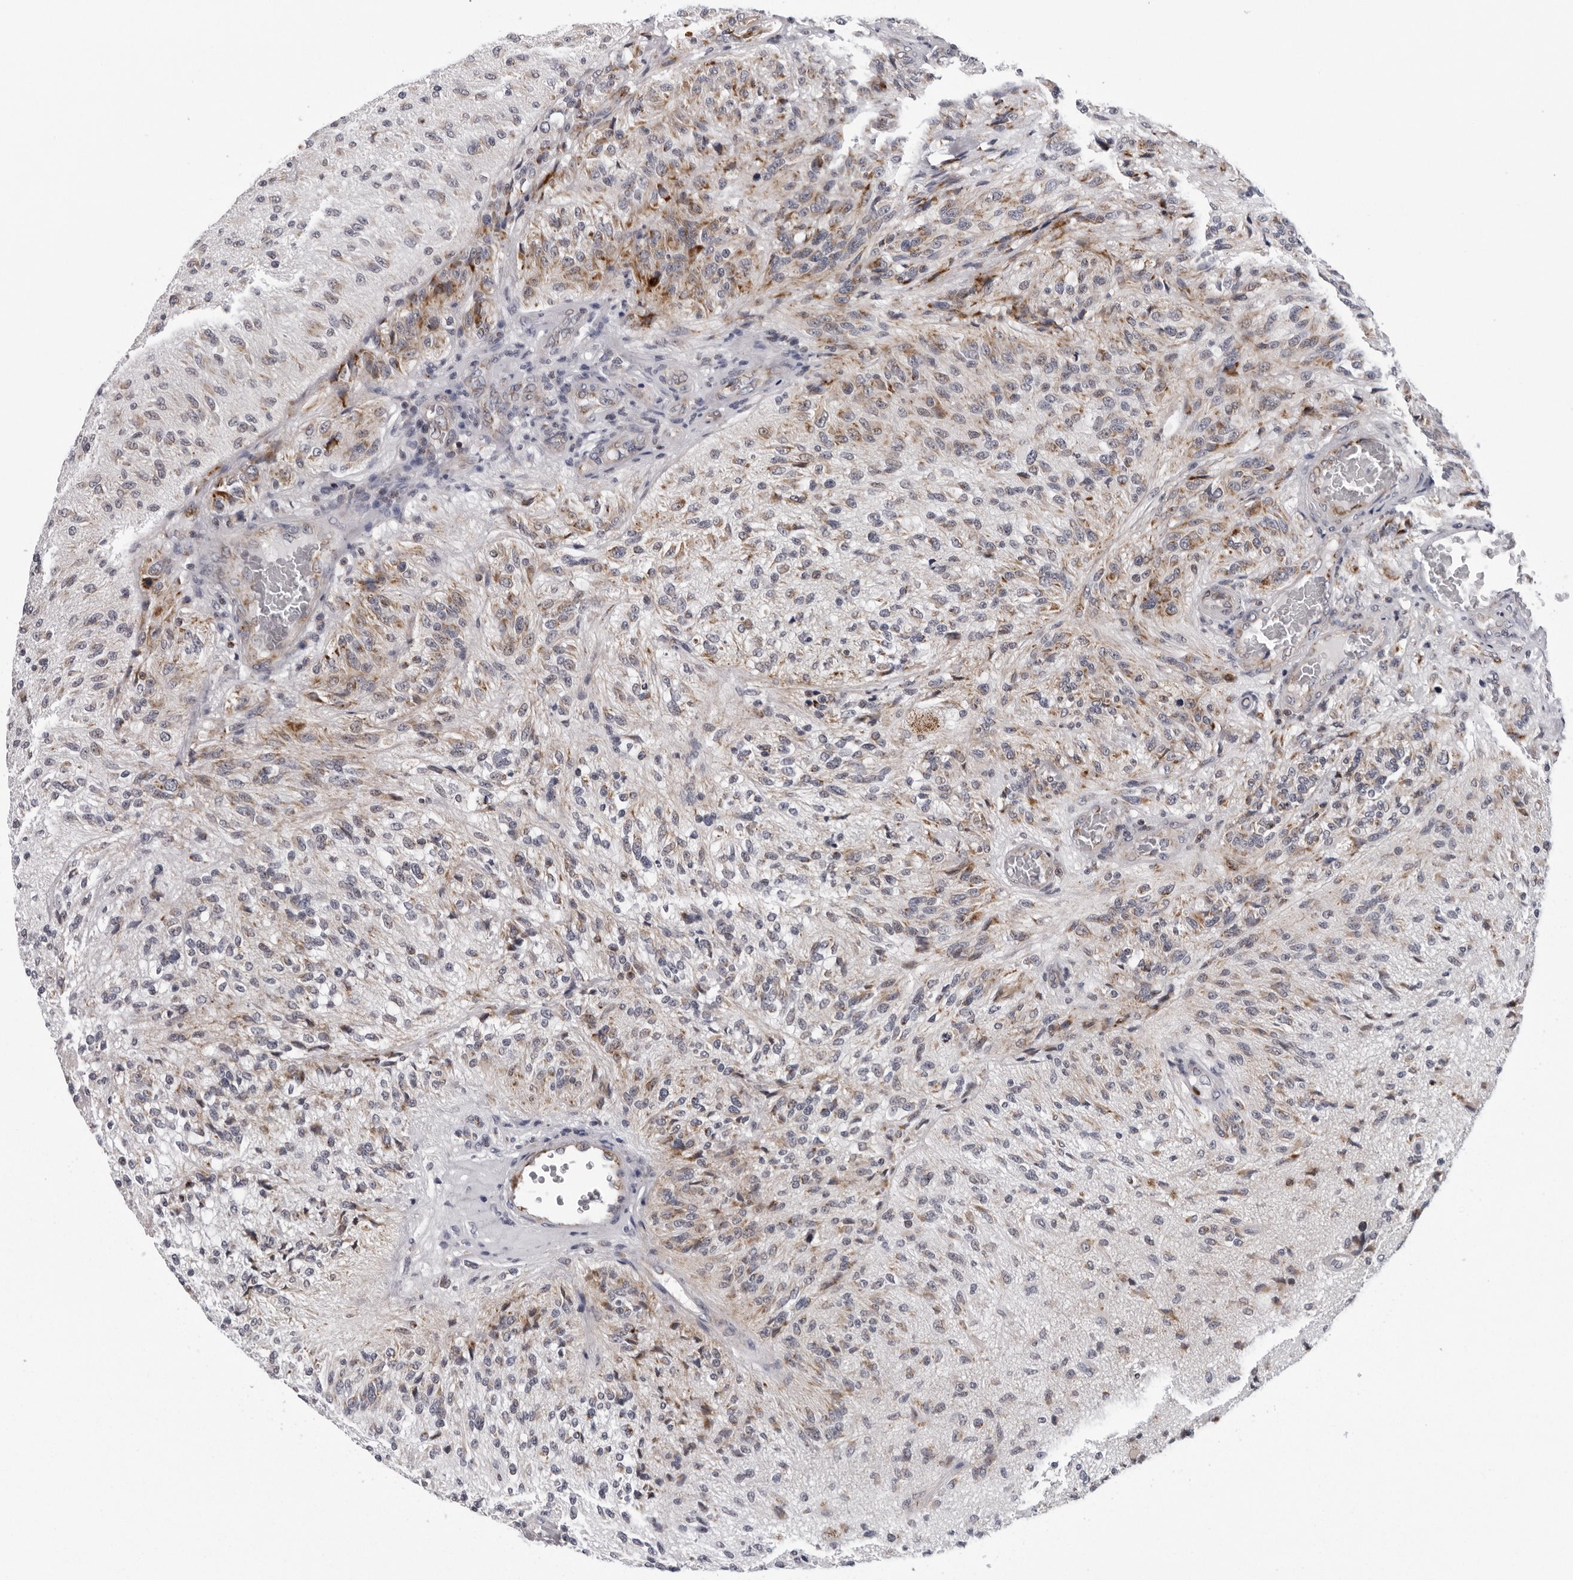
{"staining": {"intensity": "moderate", "quantity": "<25%", "location": "cytoplasmic/membranous"}, "tissue": "glioma", "cell_type": "Tumor cells", "image_type": "cancer", "snomed": [{"axis": "morphology", "description": "Normal tissue, NOS"}, {"axis": "morphology", "description": "Glioma, malignant, High grade"}, {"axis": "topography", "description": "Cerebral cortex"}], "caption": "Immunohistochemistry micrograph of malignant high-grade glioma stained for a protein (brown), which displays low levels of moderate cytoplasmic/membranous staining in about <25% of tumor cells.", "gene": "CPT2", "patient": {"sex": "male", "age": 77}}